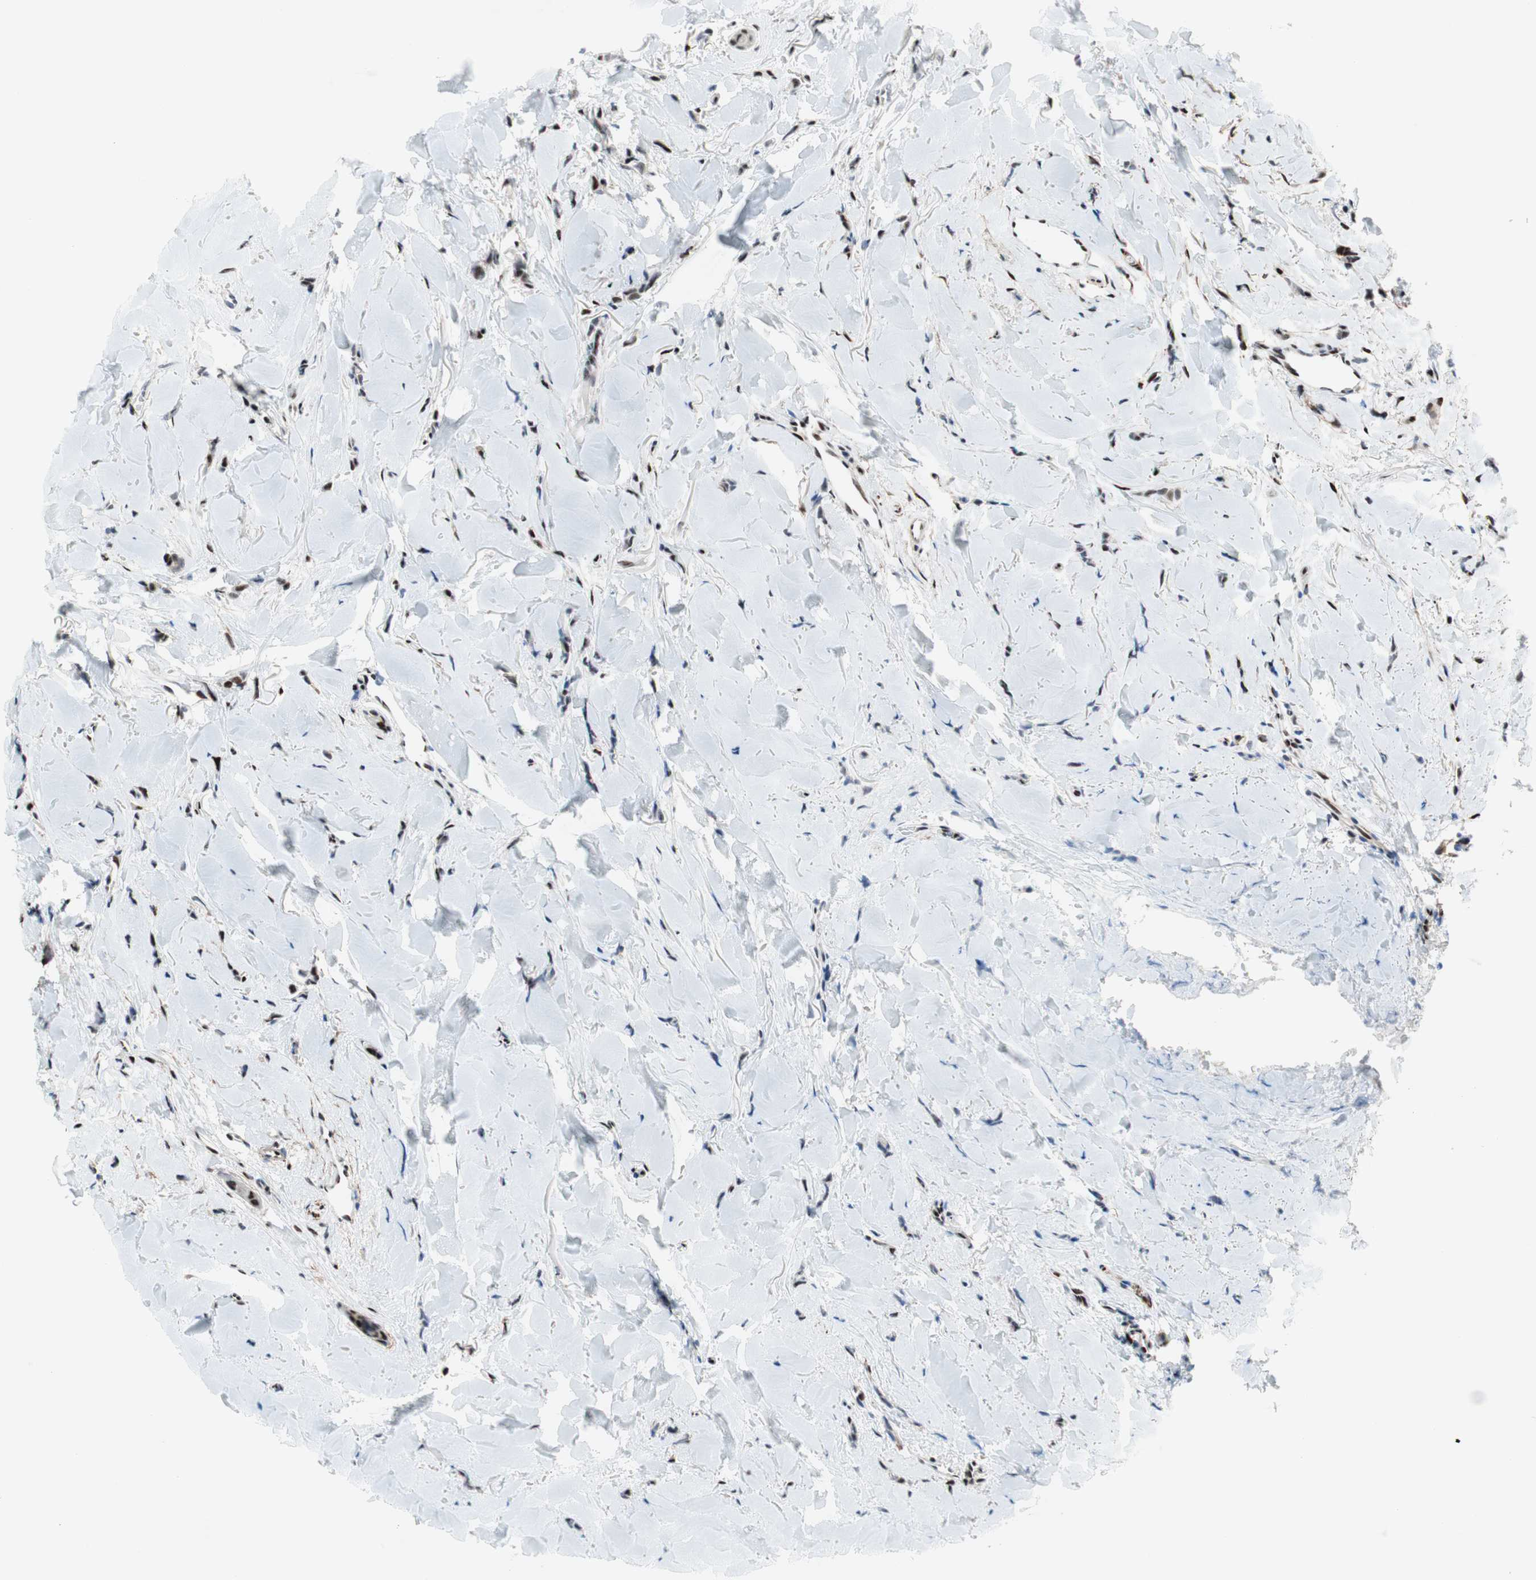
{"staining": {"intensity": "strong", "quantity": "<25%", "location": "nuclear"}, "tissue": "breast cancer", "cell_type": "Tumor cells", "image_type": "cancer", "snomed": [{"axis": "morphology", "description": "Lobular carcinoma"}, {"axis": "topography", "description": "Skin"}, {"axis": "topography", "description": "Breast"}], "caption": "High-magnification brightfield microscopy of breast lobular carcinoma stained with DAB (3,3'-diaminobenzidine) (brown) and counterstained with hematoxylin (blue). tumor cells exhibit strong nuclear staining is identified in approximately<25% of cells.", "gene": "FBXO44", "patient": {"sex": "female", "age": 46}}